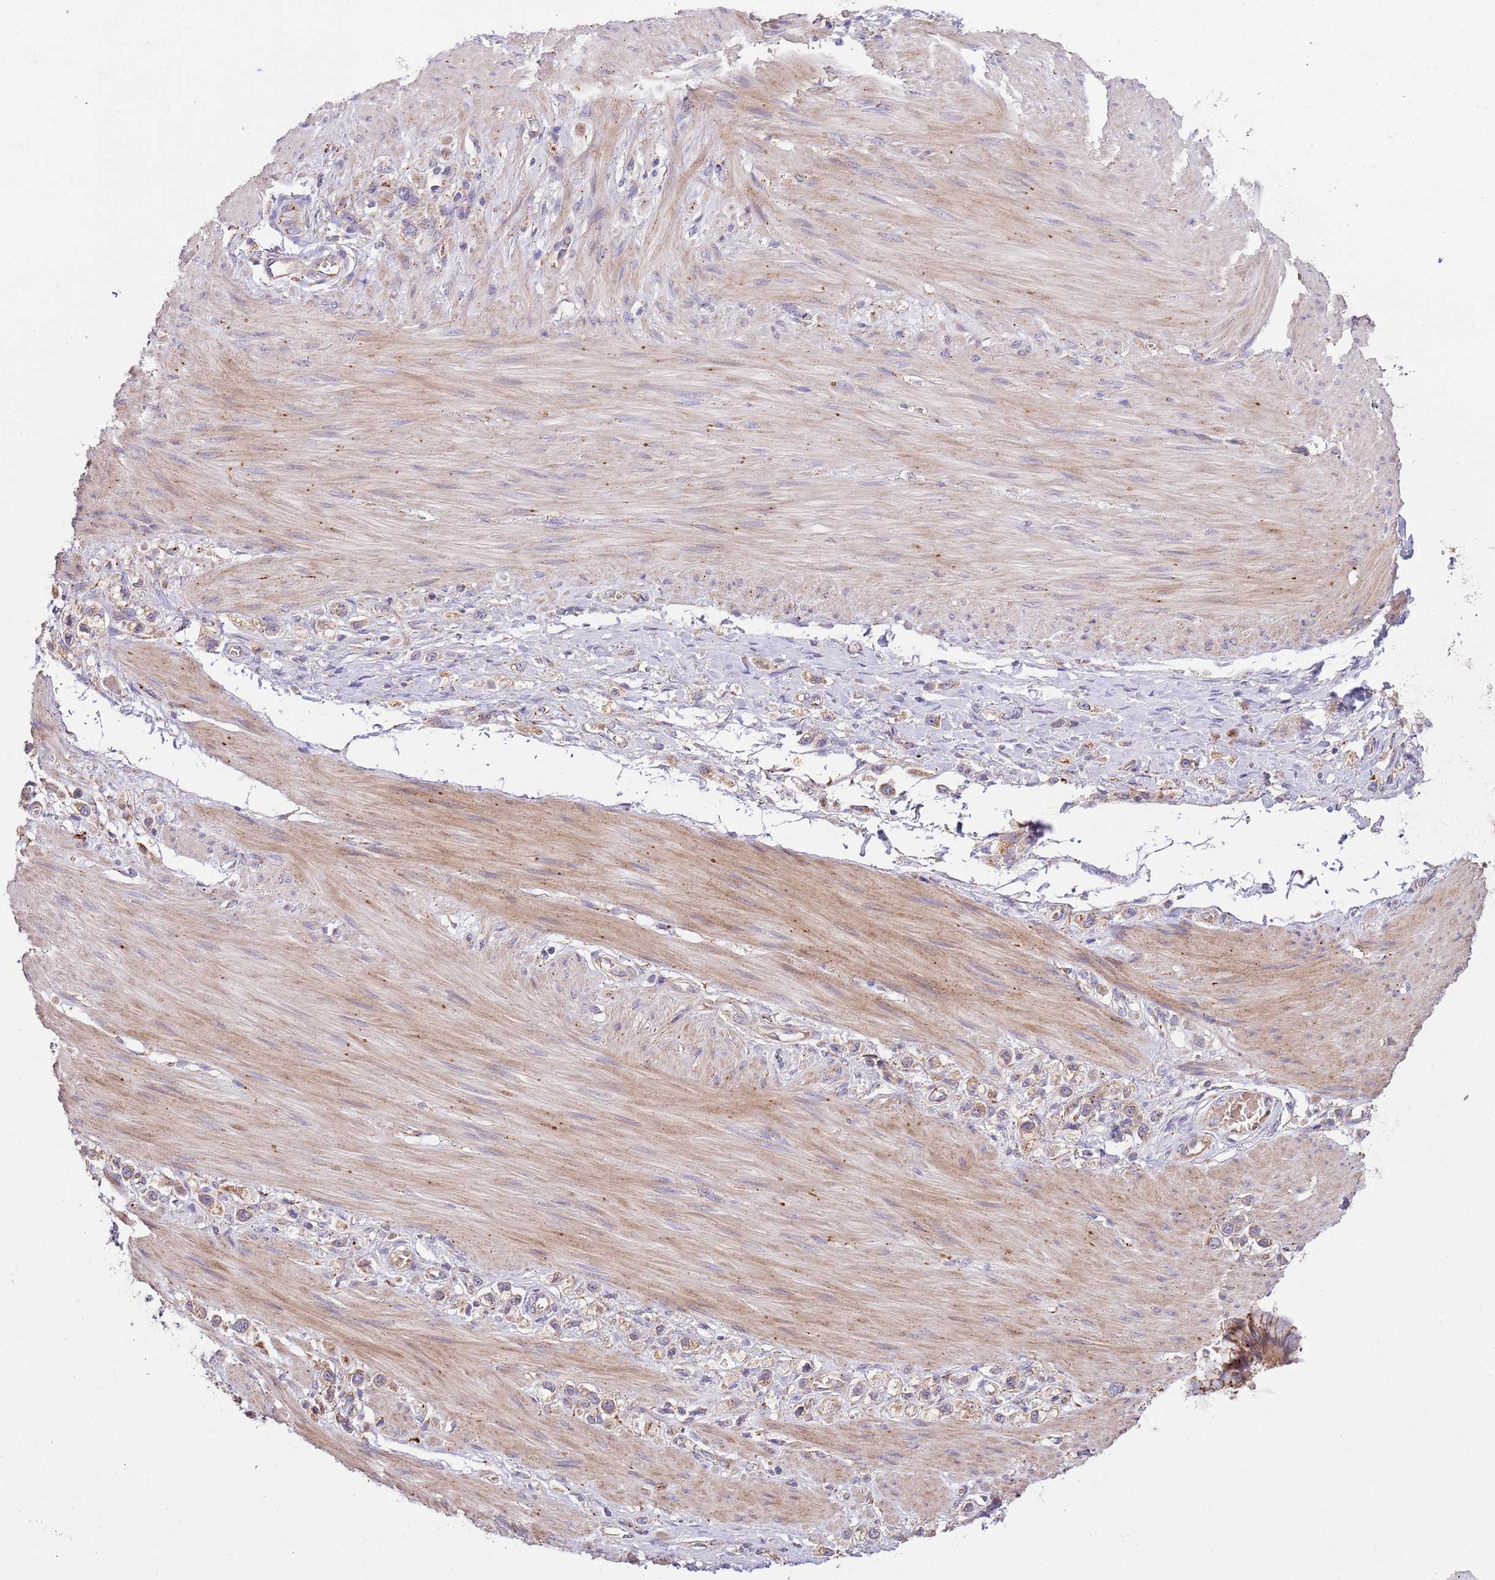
{"staining": {"intensity": "negative", "quantity": "none", "location": "none"}, "tissue": "stomach cancer", "cell_type": "Tumor cells", "image_type": "cancer", "snomed": [{"axis": "morphology", "description": "Adenocarcinoma, NOS"}, {"axis": "topography", "description": "Stomach"}], "caption": "This is a histopathology image of immunohistochemistry (IHC) staining of stomach cancer, which shows no expression in tumor cells.", "gene": "DOCK6", "patient": {"sex": "female", "age": 65}}